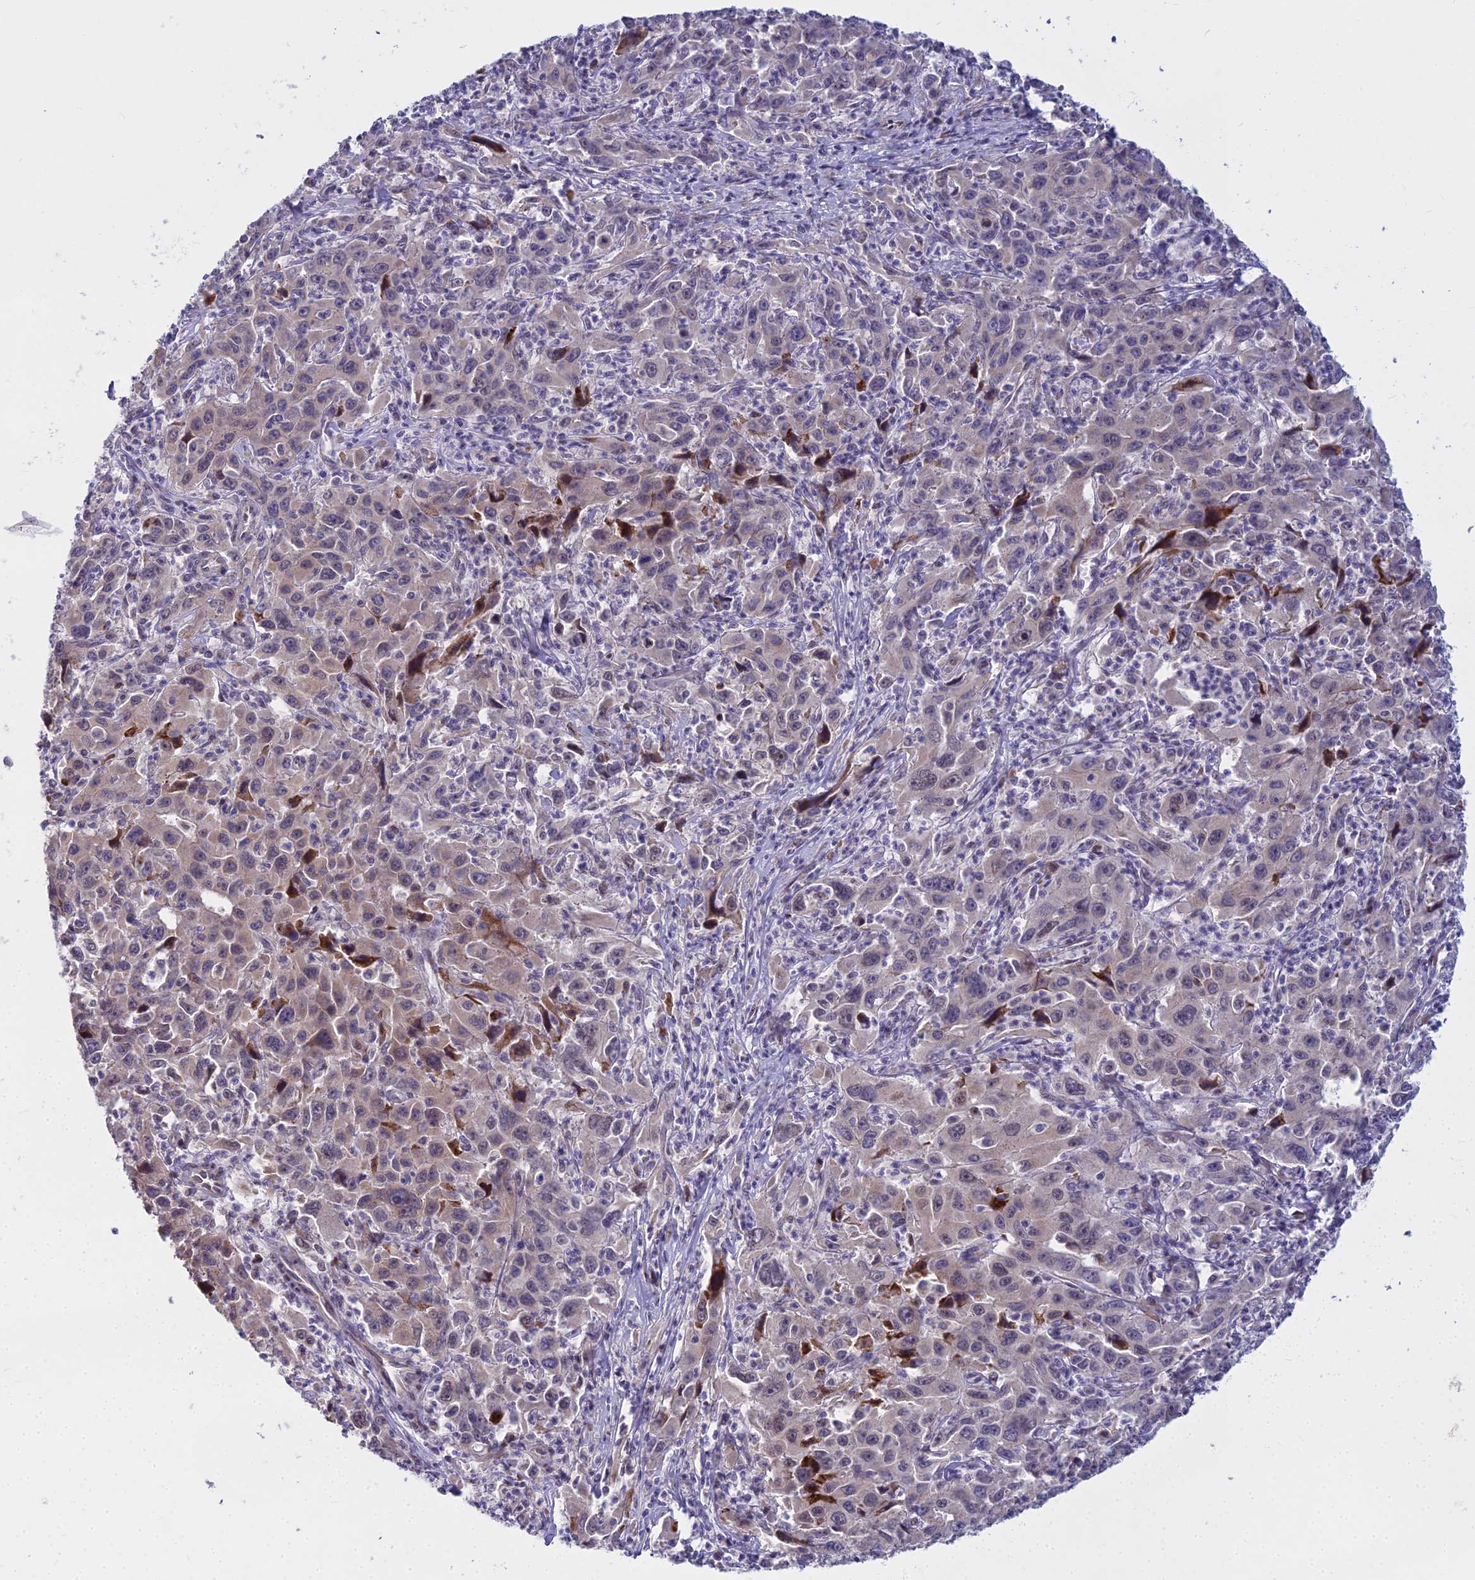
{"staining": {"intensity": "moderate", "quantity": "<25%", "location": "cytoplasmic/membranous"}, "tissue": "liver cancer", "cell_type": "Tumor cells", "image_type": "cancer", "snomed": [{"axis": "morphology", "description": "Carcinoma, Hepatocellular, NOS"}, {"axis": "topography", "description": "Liver"}], "caption": "IHC of human liver hepatocellular carcinoma exhibits low levels of moderate cytoplasmic/membranous positivity in approximately <25% of tumor cells. IHC stains the protein of interest in brown and the nuclei are stained blue.", "gene": "WDPCP", "patient": {"sex": "male", "age": 63}}